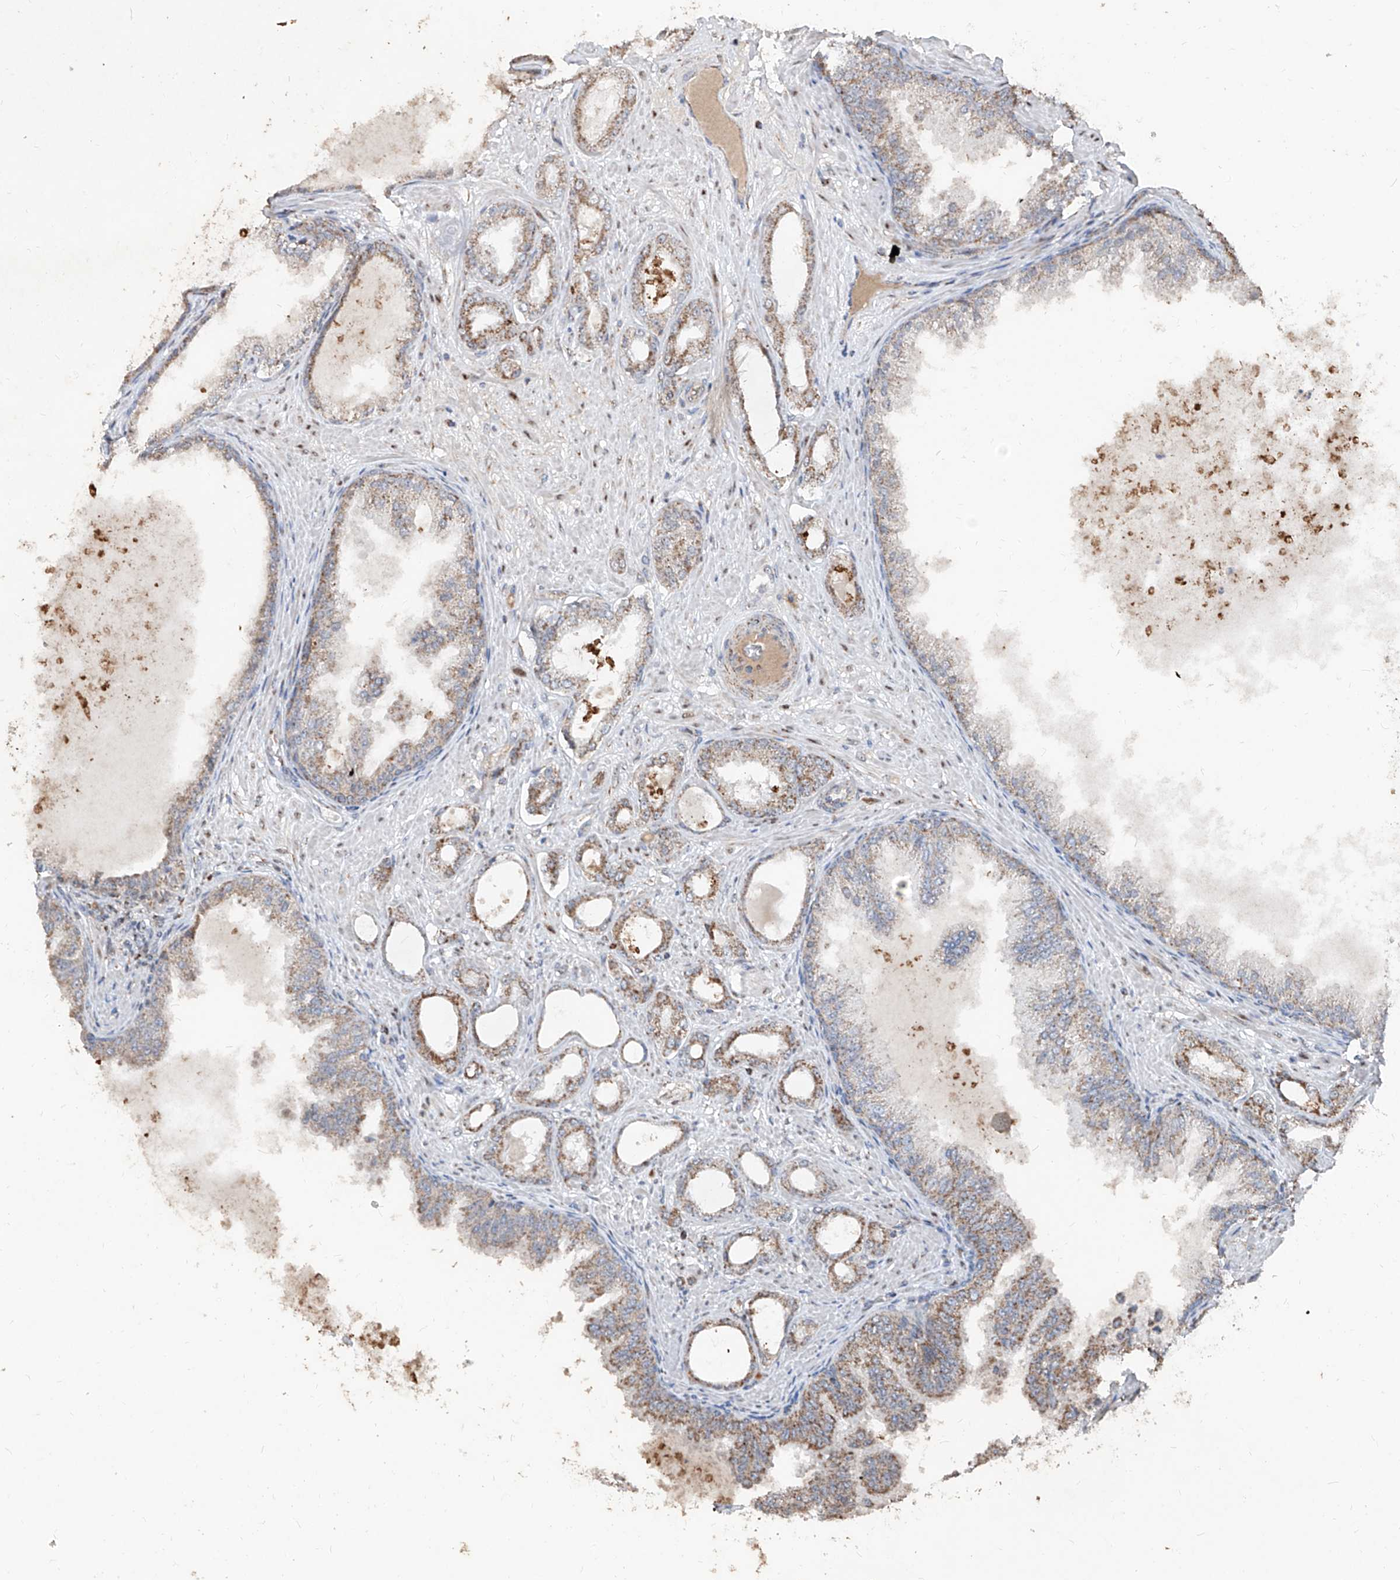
{"staining": {"intensity": "moderate", "quantity": ">75%", "location": "cytoplasmic/membranous"}, "tissue": "prostate cancer", "cell_type": "Tumor cells", "image_type": "cancer", "snomed": [{"axis": "morphology", "description": "Adenocarcinoma, Low grade"}, {"axis": "topography", "description": "Prostate"}], "caption": "Prostate cancer stained for a protein (brown) reveals moderate cytoplasmic/membranous positive positivity in approximately >75% of tumor cells.", "gene": "NDUFB3", "patient": {"sex": "male", "age": 63}}